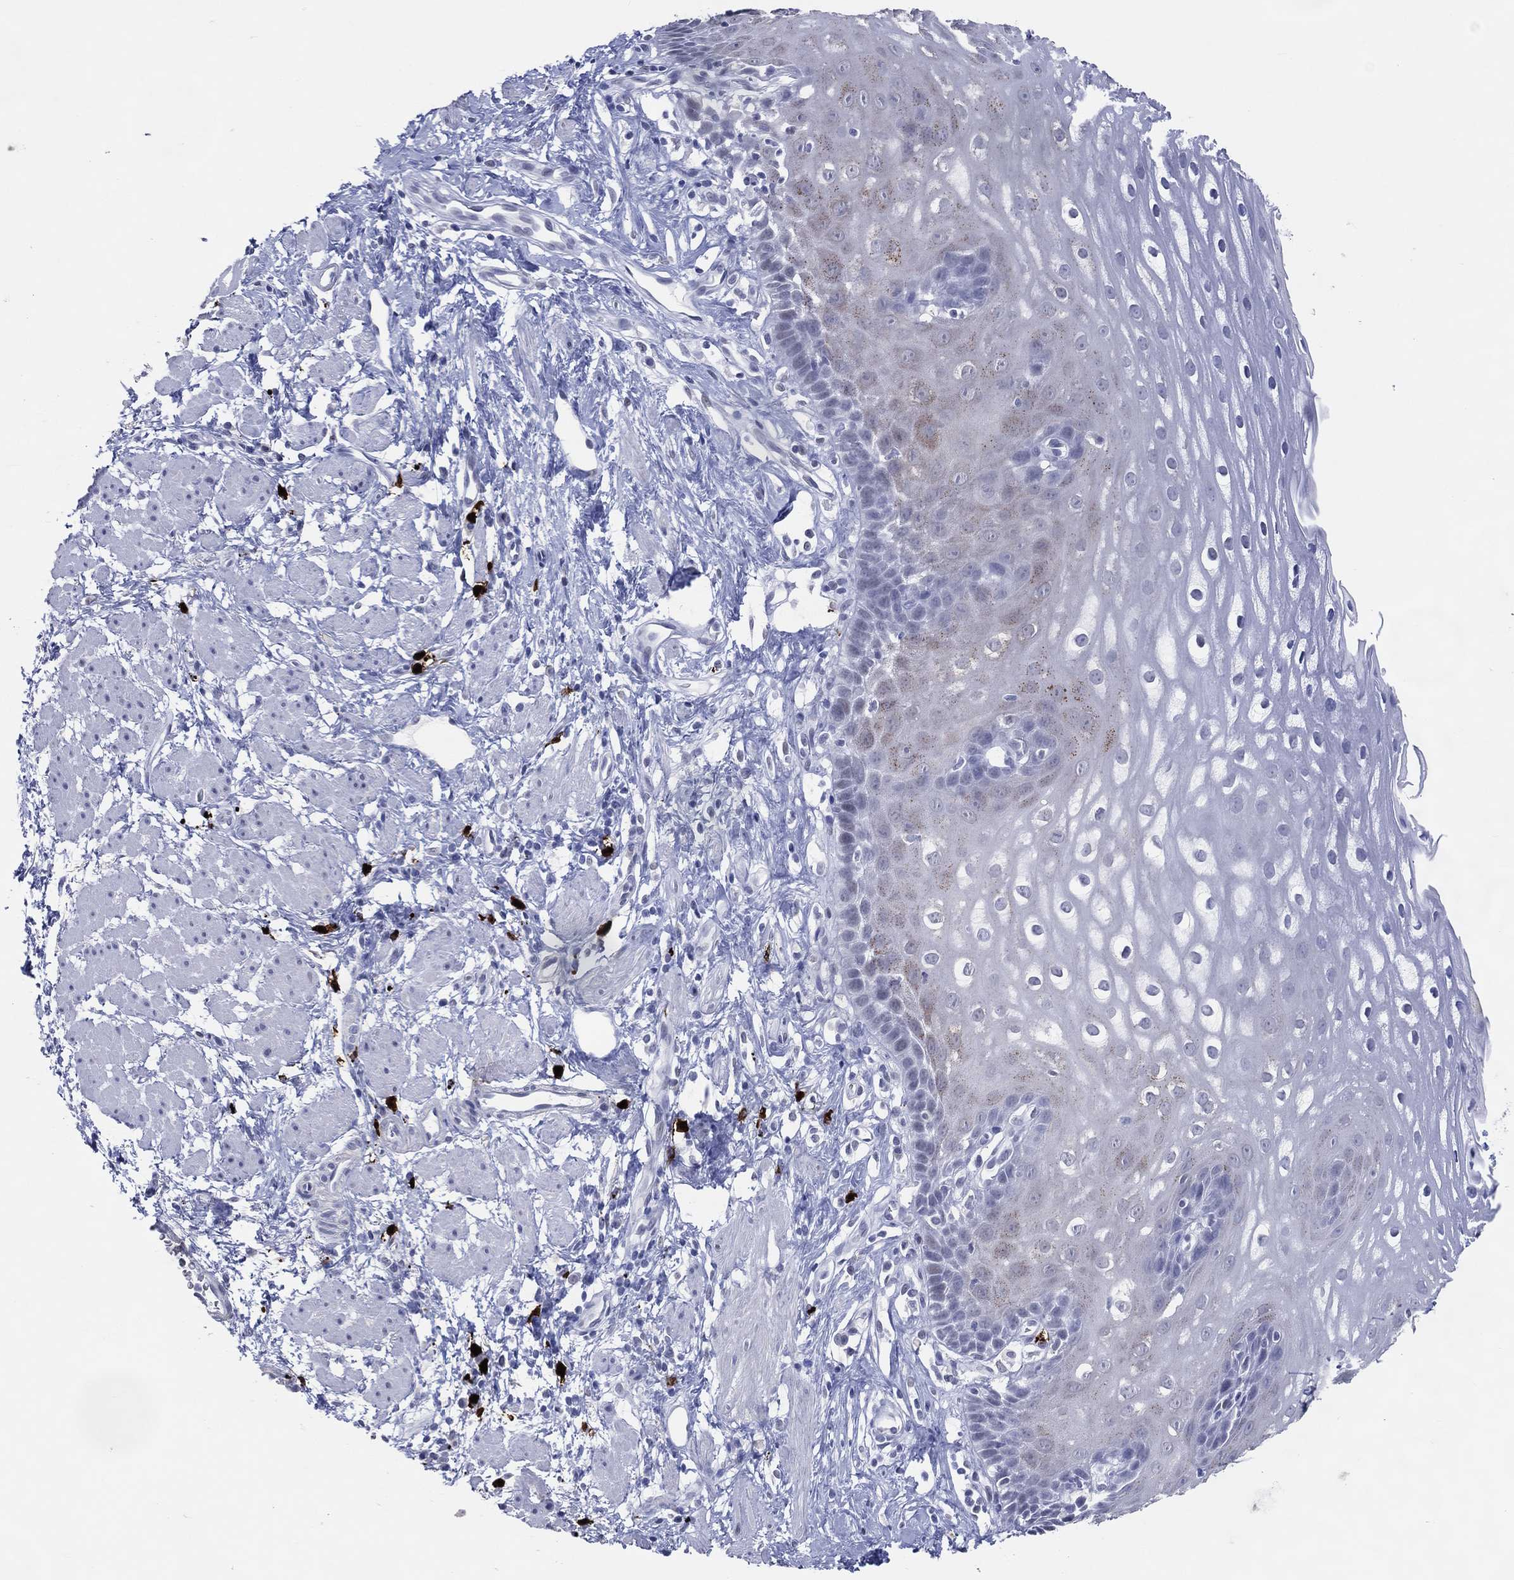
{"staining": {"intensity": "negative", "quantity": "none", "location": "none"}, "tissue": "esophagus", "cell_type": "Squamous epithelial cells", "image_type": "normal", "snomed": [{"axis": "morphology", "description": "Normal tissue, NOS"}, {"axis": "topography", "description": "Esophagus"}], "caption": "Protein analysis of normal esophagus demonstrates no significant positivity in squamous epithelial cells. (DAB IHC visualized using brightfield microscopy, high magnification).", "gene": "CFAP58", "patient": {"sex": "male", "age": 64}}